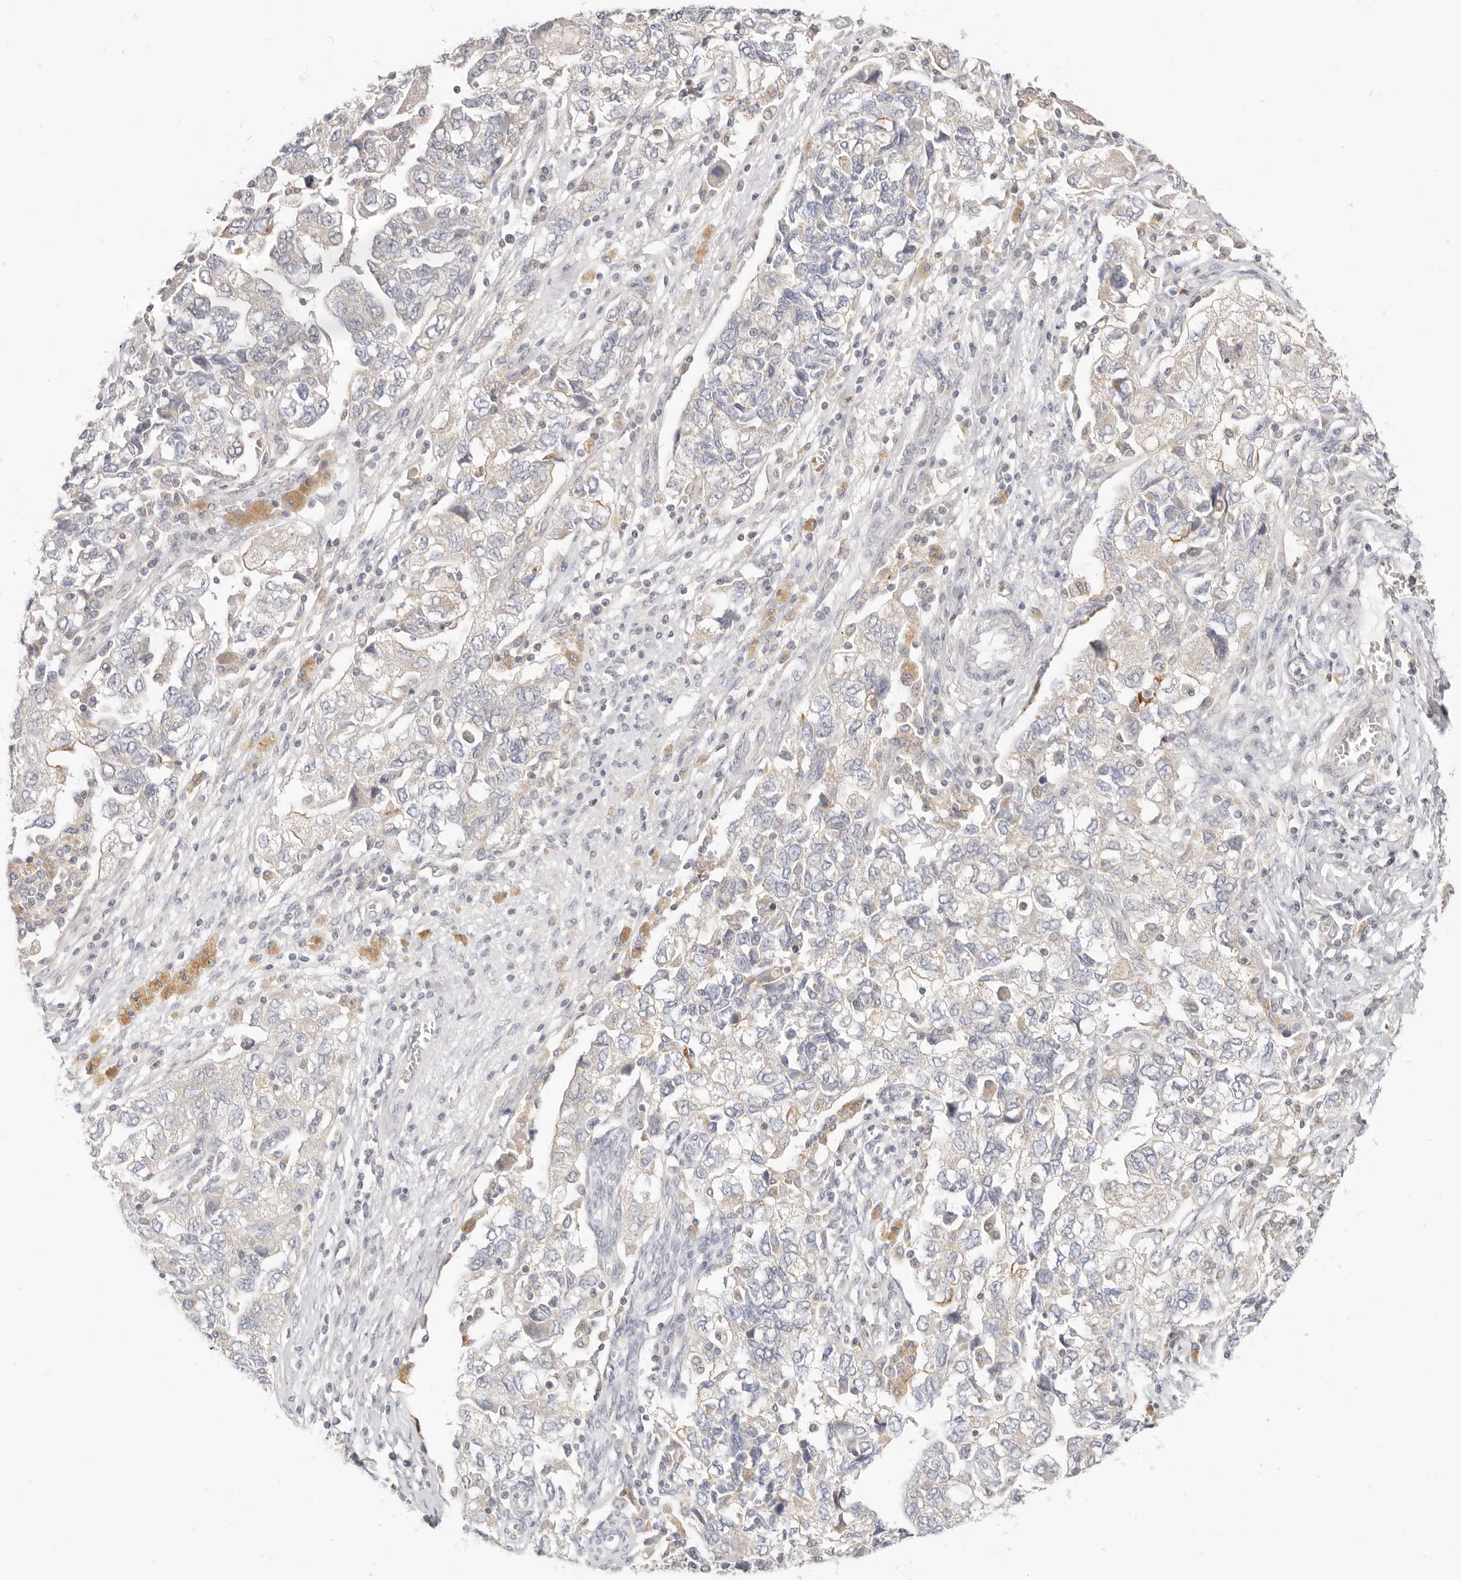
{"staining": {"intensity": "negative", "quantity": "none", "location": "none"}, "tissue": "ovarian cancer", "cell_type": "Tumor cells", "image_type": "cancer", "snomed": [{"axis": "morphology", "description": "Carcinoma, NOS"}, {"axis": "morphology", "description": "Cystadenocarcinoma, serous, NOS"}, {"axis": "topography", "description": "Ovary"}], "caption": "IHC photomicrograph of human ovarian cancer (serous cystadenocarcinoma) stained for a protein (brown), which exhibits no staining in tumor cells.", "gene": "LTB4R2", "patient": {"sex": "female", "age": 69}}